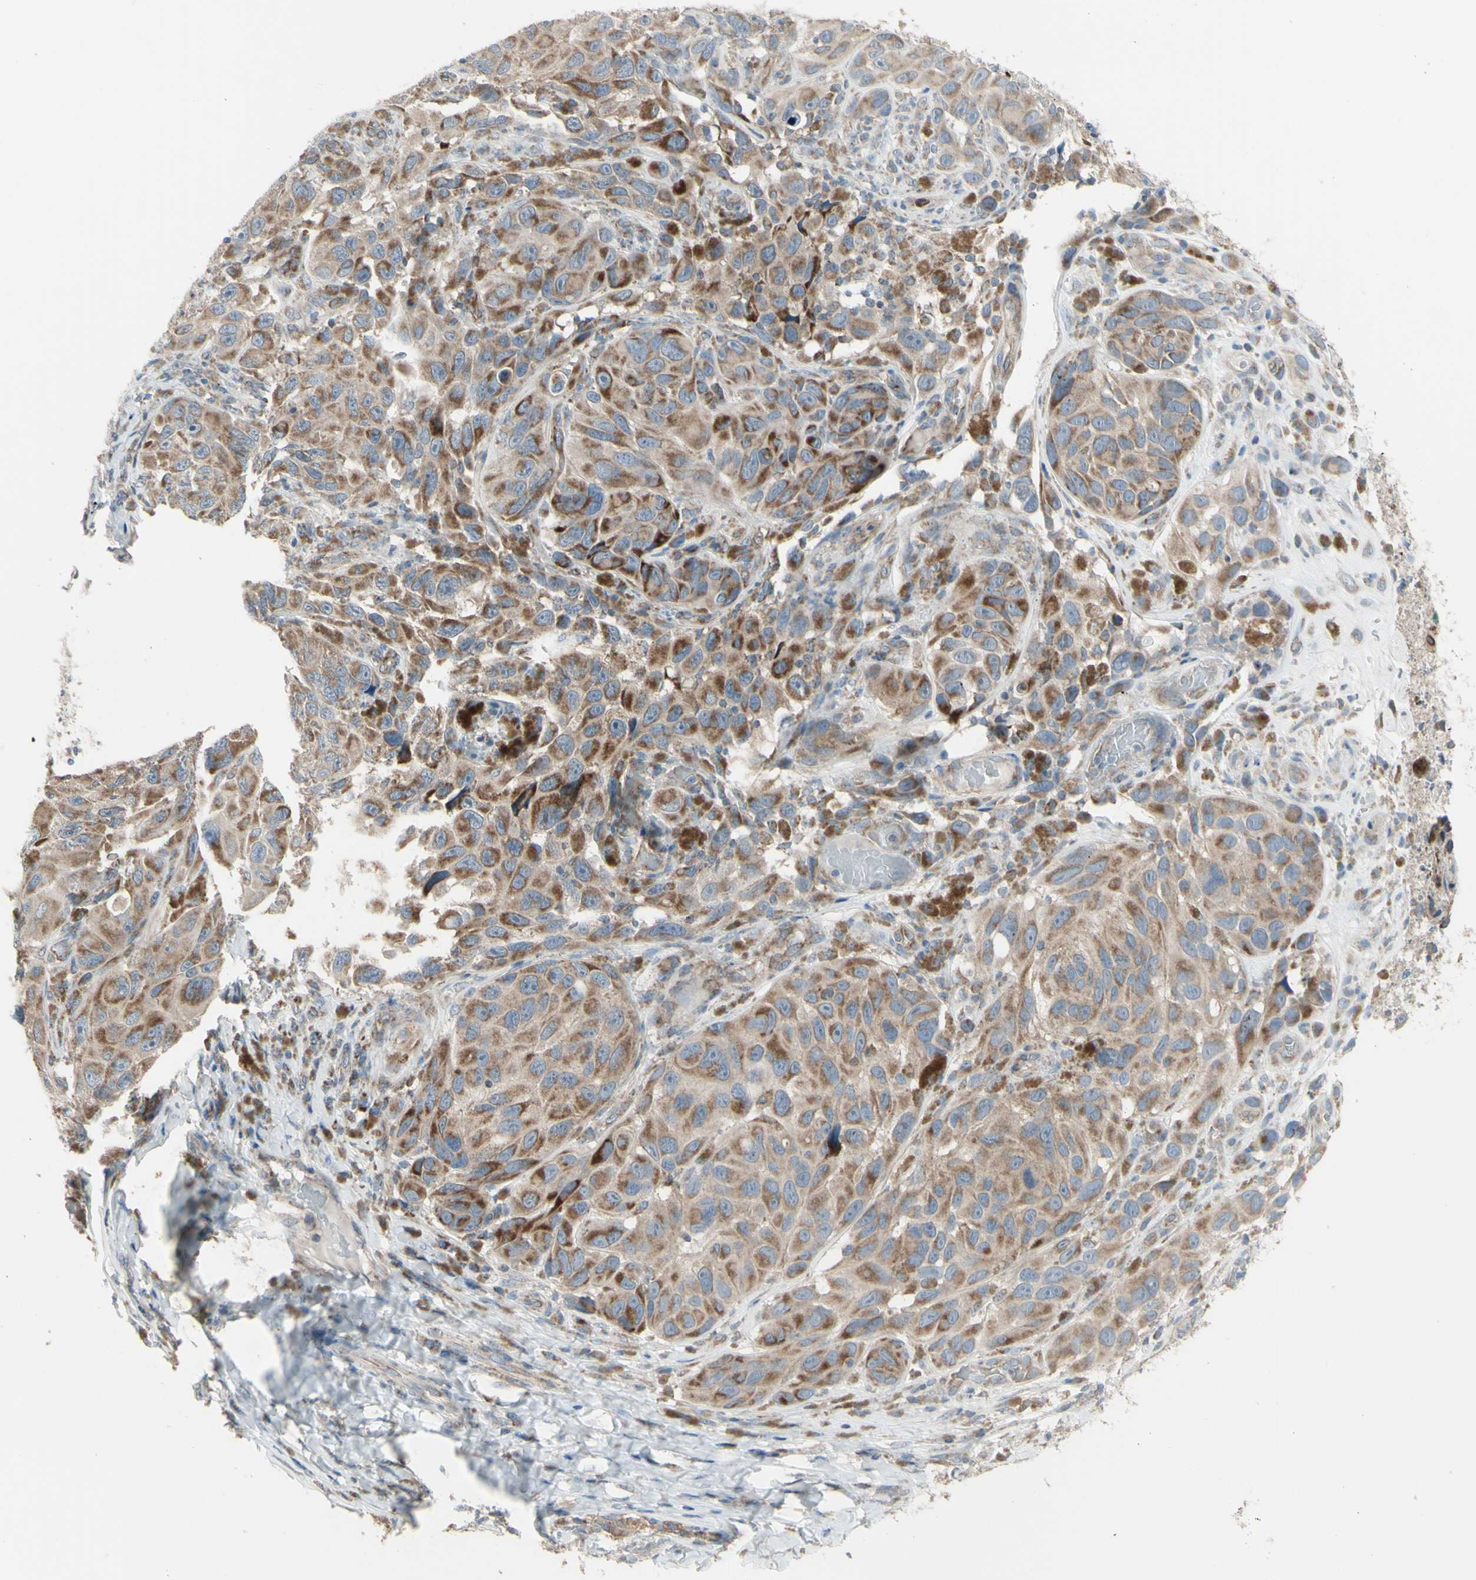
{"staining": {"intensity": "moderate", "quantity": "25%-75%", "location": "cytoplasmic/membranous"}, "tissue": "melanoma", "cell_type": "Tumor cells", "image_type": "cancer", "snomed": [{"axis": "morphology", "description": "Malignant melanoma, NOS"}, {"axis": "topography", "description": "Skin"}], "caption": "A medium amount of moderate cytoplasmic/membranous expression is present in approximately 25%-75% of tumor cells in melanoma tissue.", "gene": "FAM171B", "patient": {"sex": "female", "age": 73}}